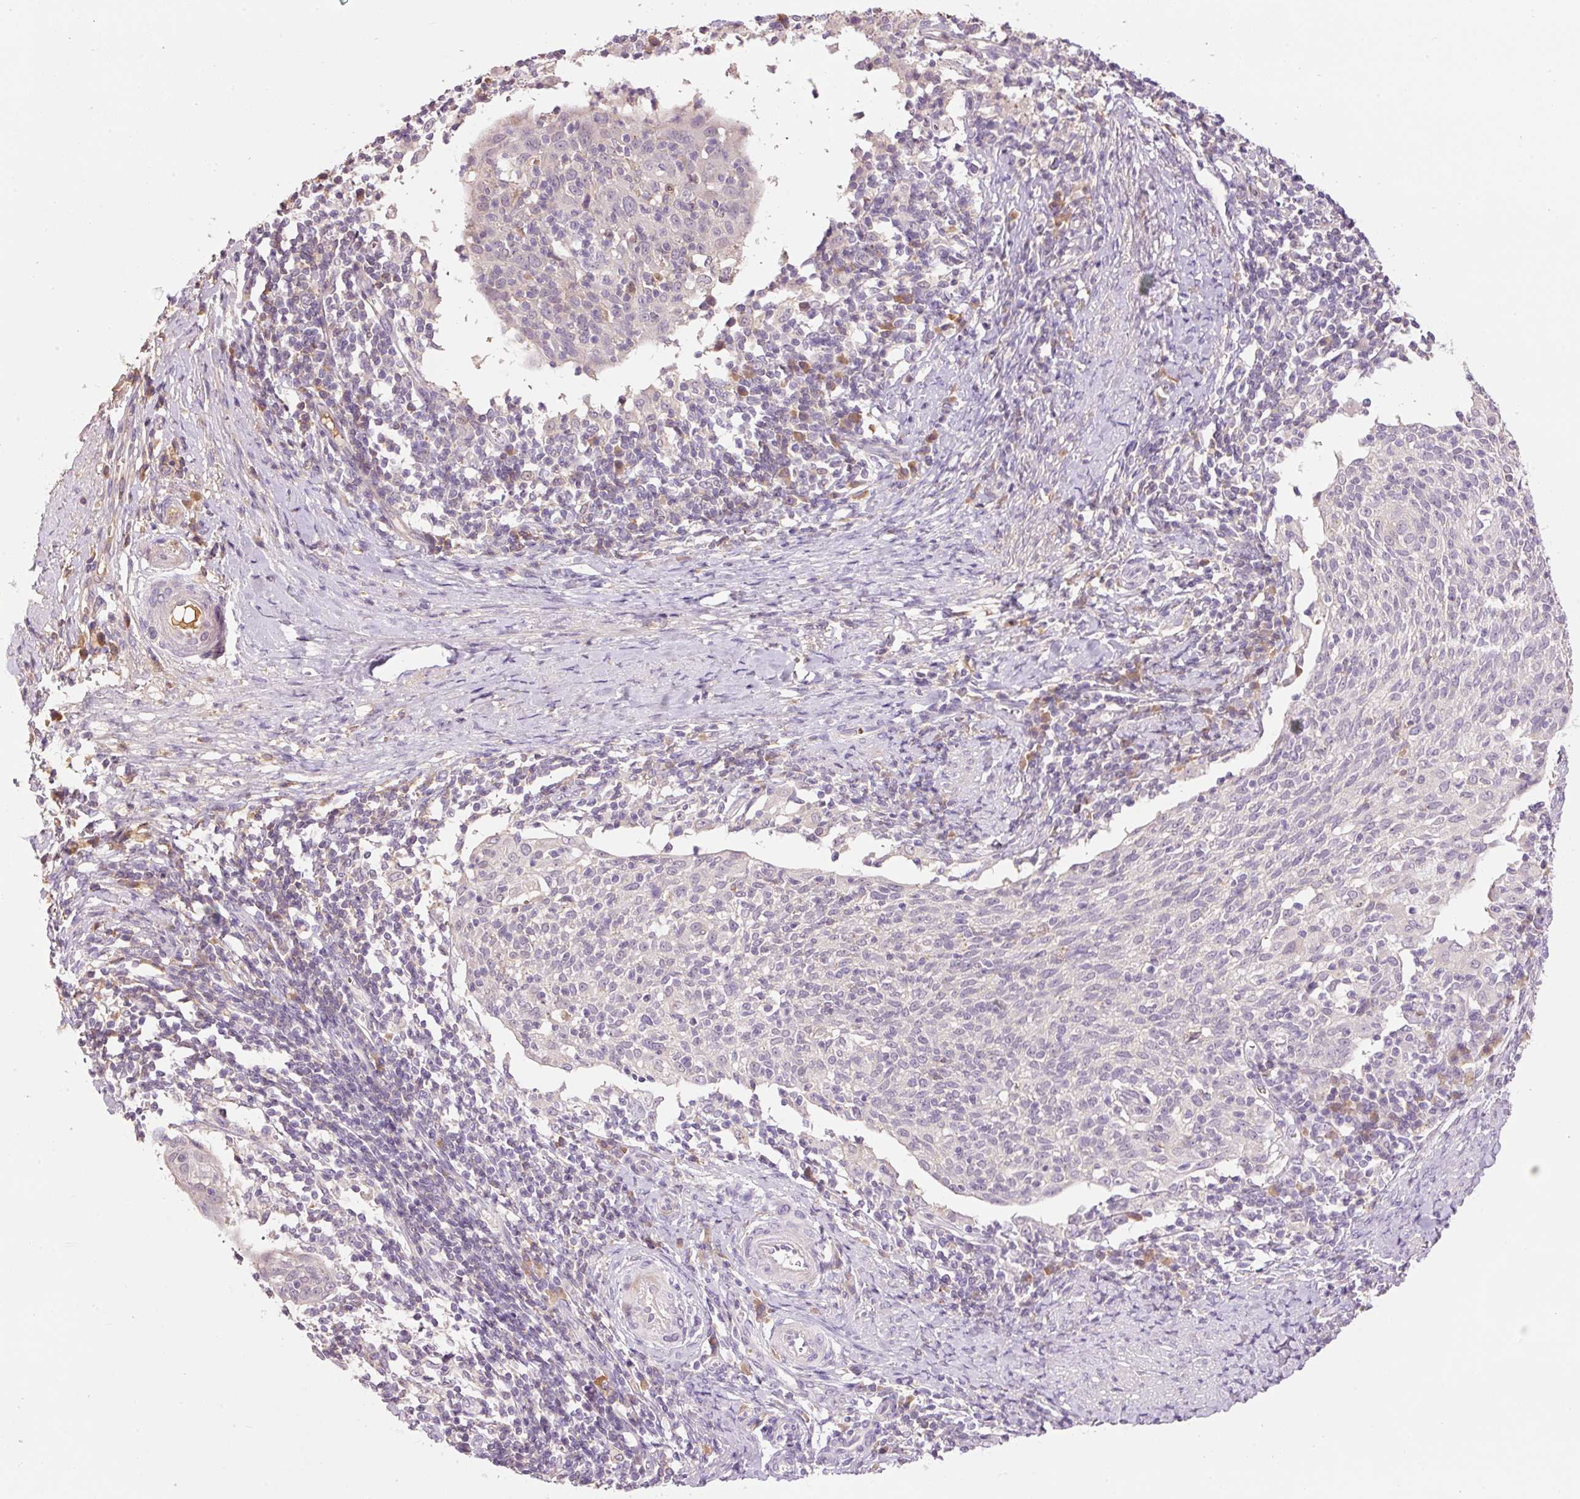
{"staining": {"intensity": "negative", "quantity": "none", "location": "none"}, "tissue": "cervical cancer", "cell_type": "Tumor cells", "image_type": "cancer", "snomed": [{"axis": "morphology", "description": "Squamous cell carcinoma, NOS"}, {"axis": "topography", "description": "Cervix"}], "caption": "Cervical cancer (squamous cell carcinoma) was stained to show a protein in brown. There is no significant staining in tumor cells. (Brightfield microscopy of DAB immunohistochemistry at high magnification).", "gene": "CMTM8", "patient": {"sex": "female", "age": 52}}